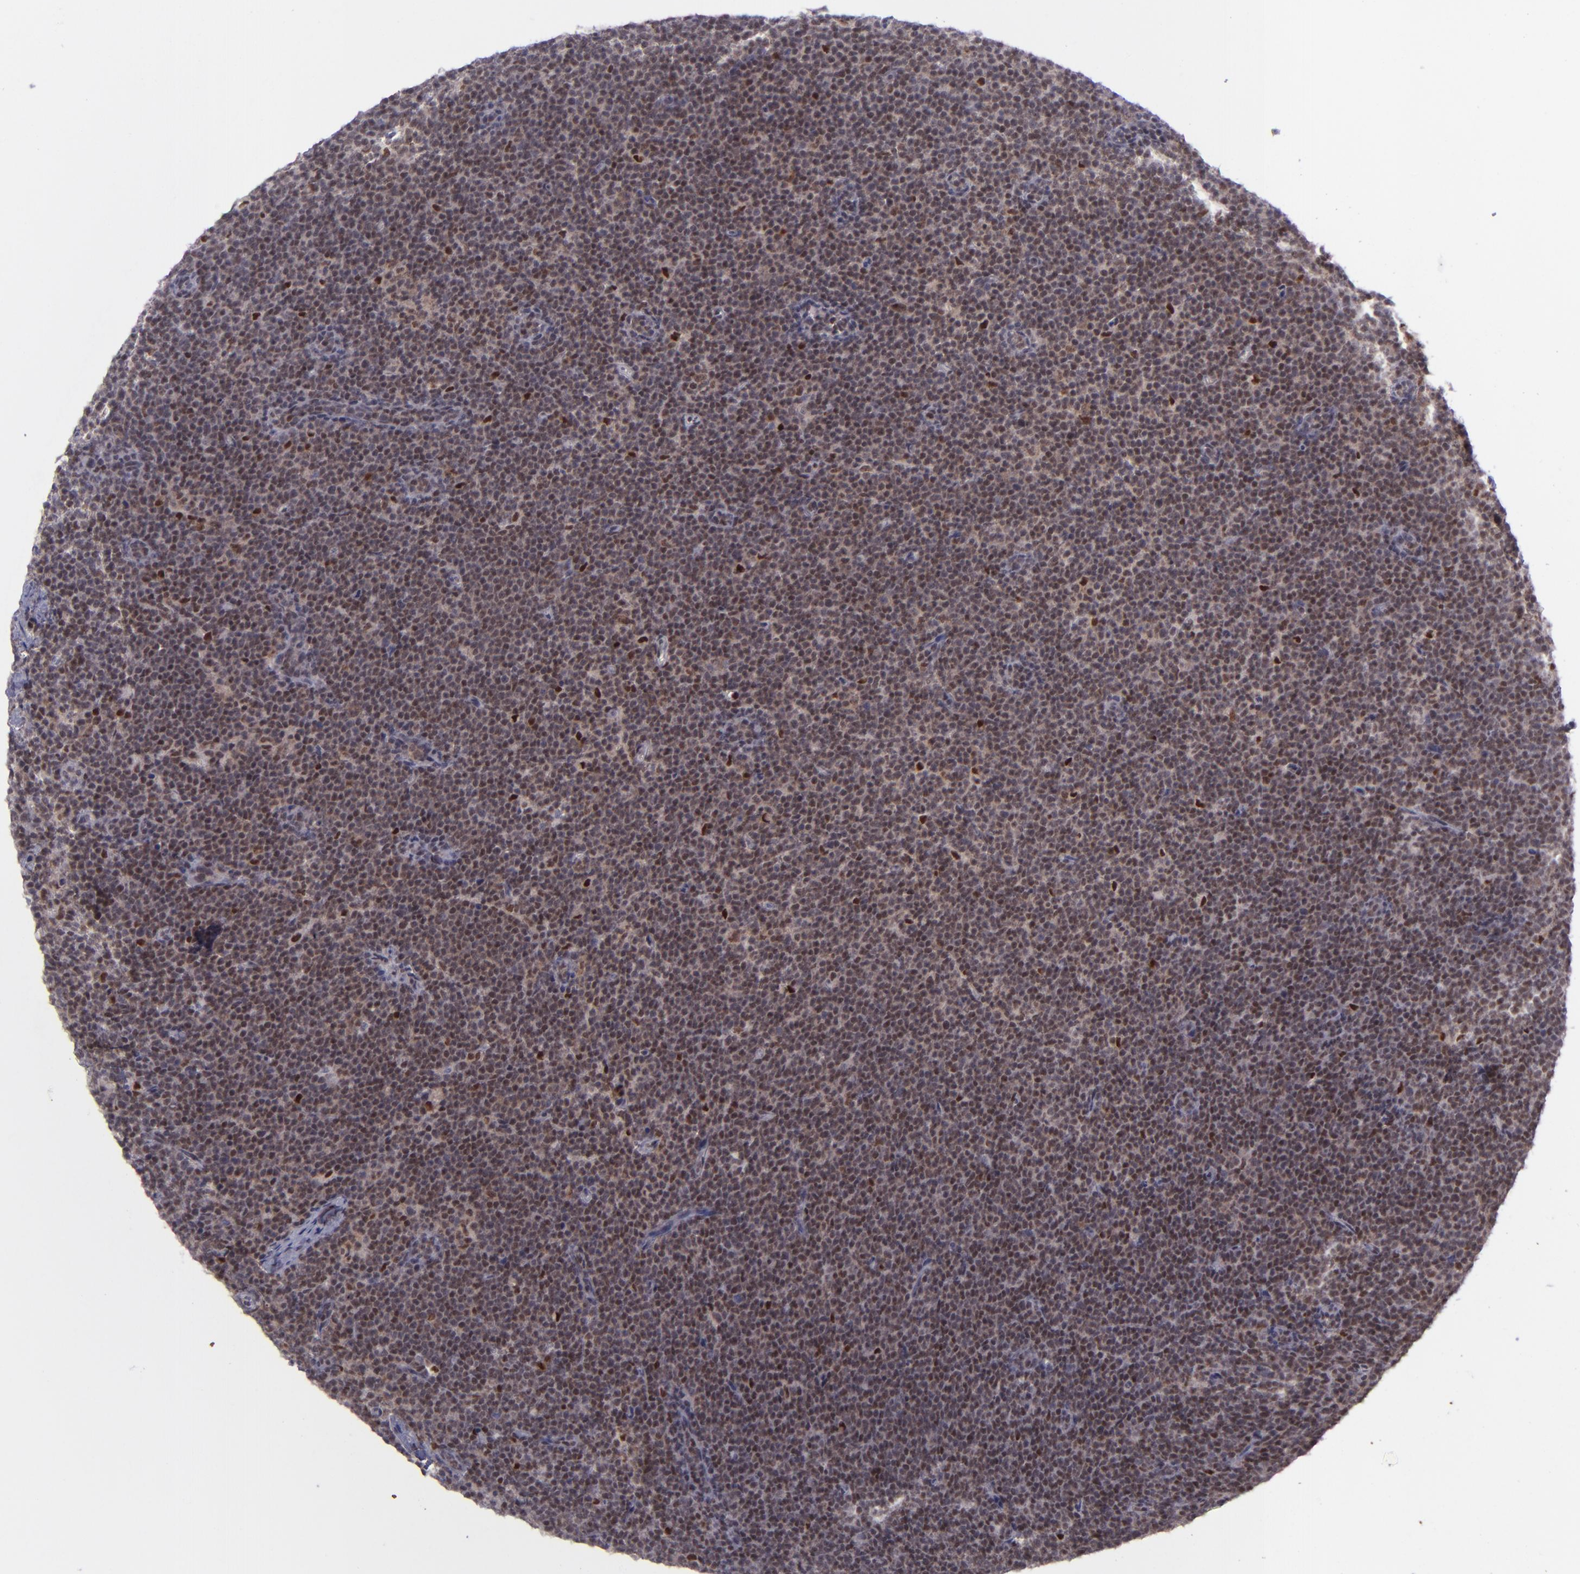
{"staining": {"intensity": "moderate", "quantity": ">75%", "location": "cytoplasmic/membranous,nuclear"}, "tissue": "lymphoma", "cell_type": "Tumor cells", "image_type": "cancer", "snomed": [{"axis": "morphology", "description": "Malignant lymphoma, non-Hodgkin's type, High grade"}, {"axis": "topography", "description": "Lymph node"}], "caption": "An immunohistochemistry photomicrograph of tumor tissue is shown. Protein staining in brown shows moderate cytoplasmic/membranous and nuclear positivity in lymphoma within tumor cells.", "gene": "BAG1", "patient": {"sex": "female", "age": 58}}